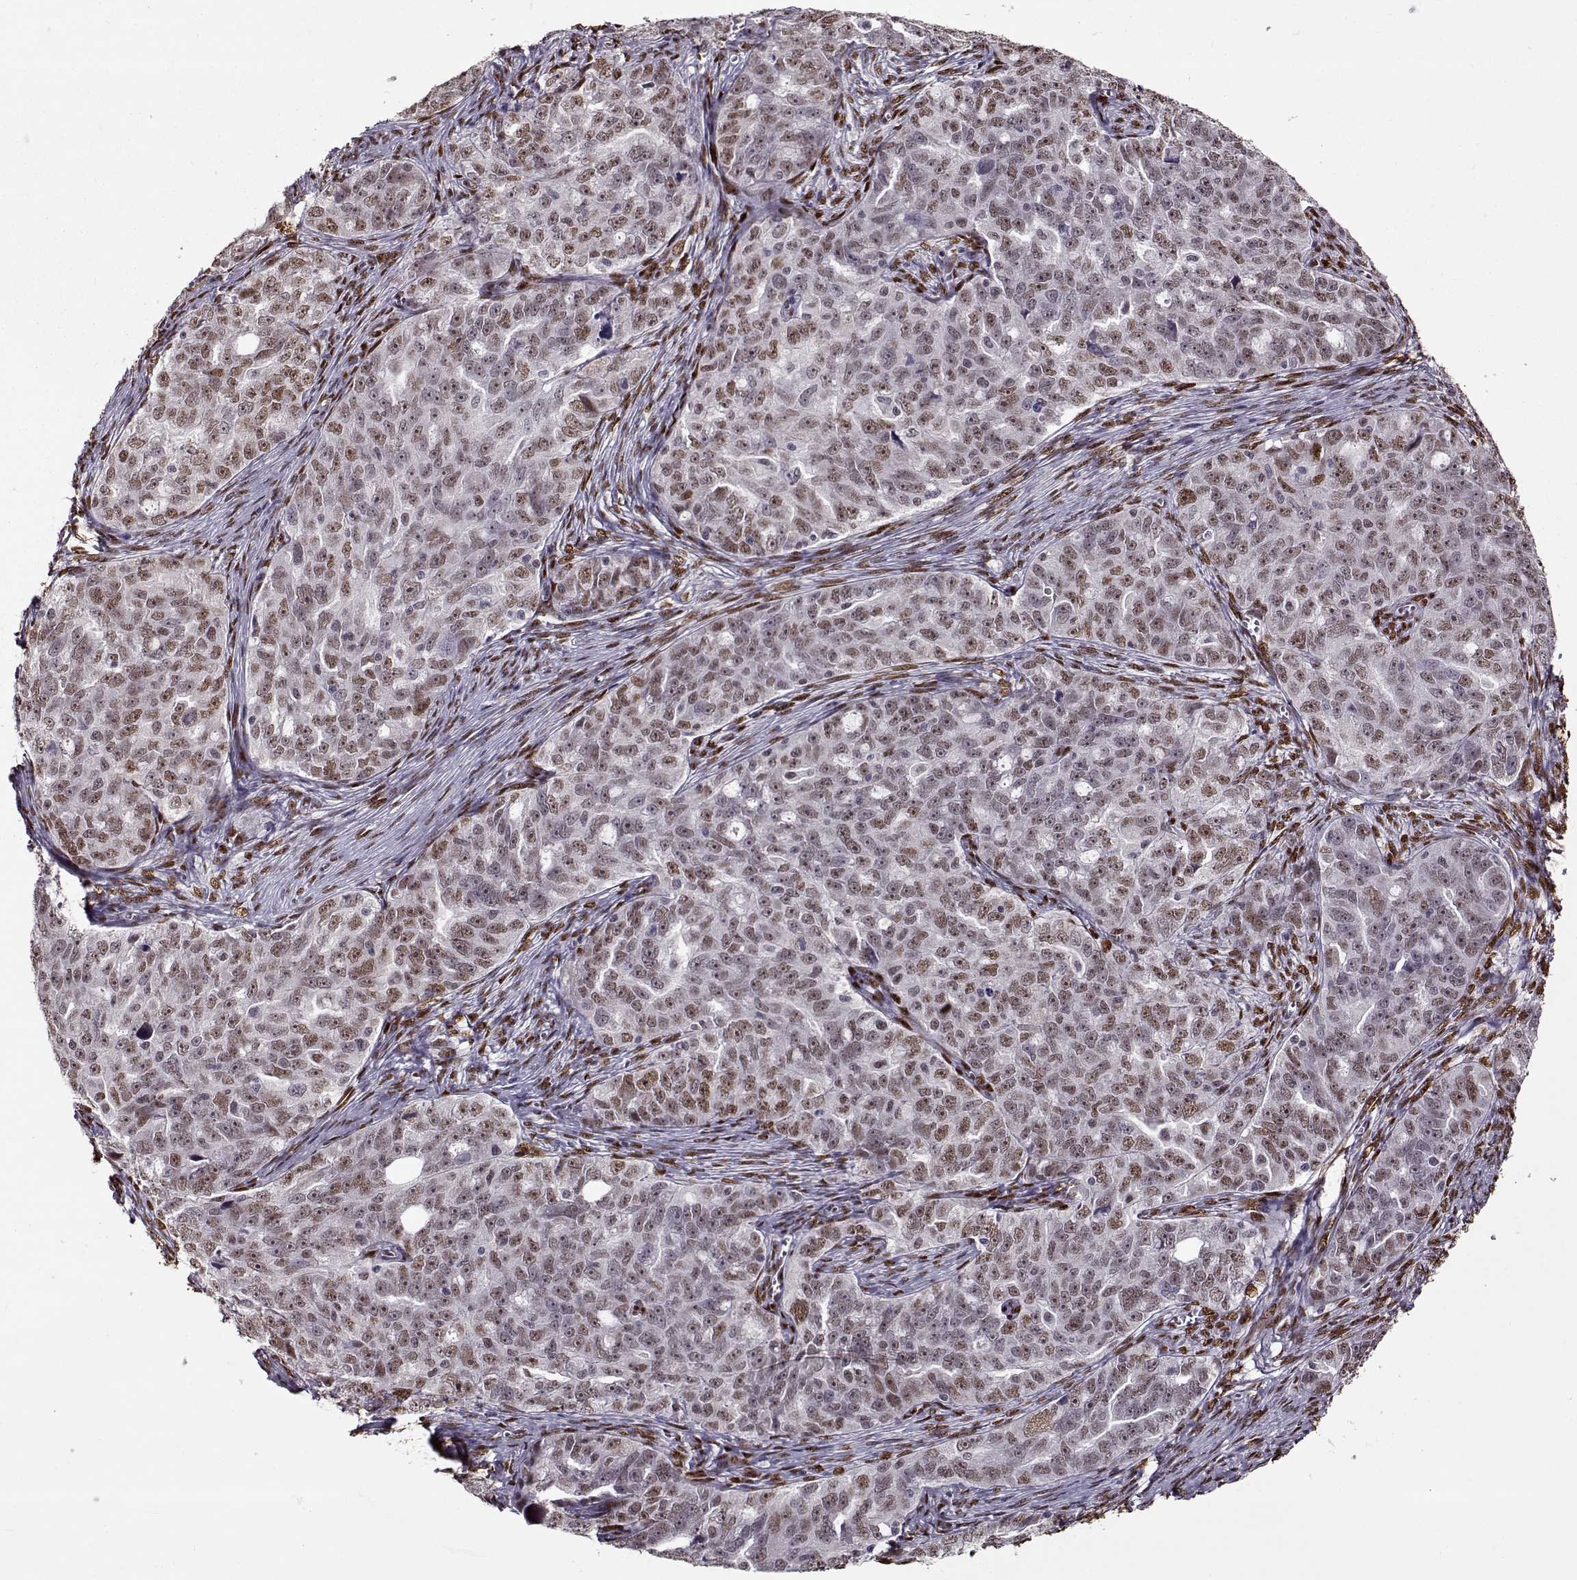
{"staining": {"intensity": "weak", "quantity": ">75%", "location": "nuclear"}, "tissue": "ovarian cancer", "cell_type": "Tumor cells", "image_type": "cancer", "snomed": [{"axis": "morphology", "description": "Cystadenocarcinoma, serous, NOS"}, {"axis": "topography", "description": "Ovary"}], "caption": "Immunohistochemistry (IHC) (DAB (3,3'-diaminobenzidine)) staining of human ovarian cancer (serous cystadenocarcinoma) demonstrates weak nuclear protein staining in about >75% of tumor cells.", "gene": "PRMT8", "patient": {"sex": "female", "age": 51}}